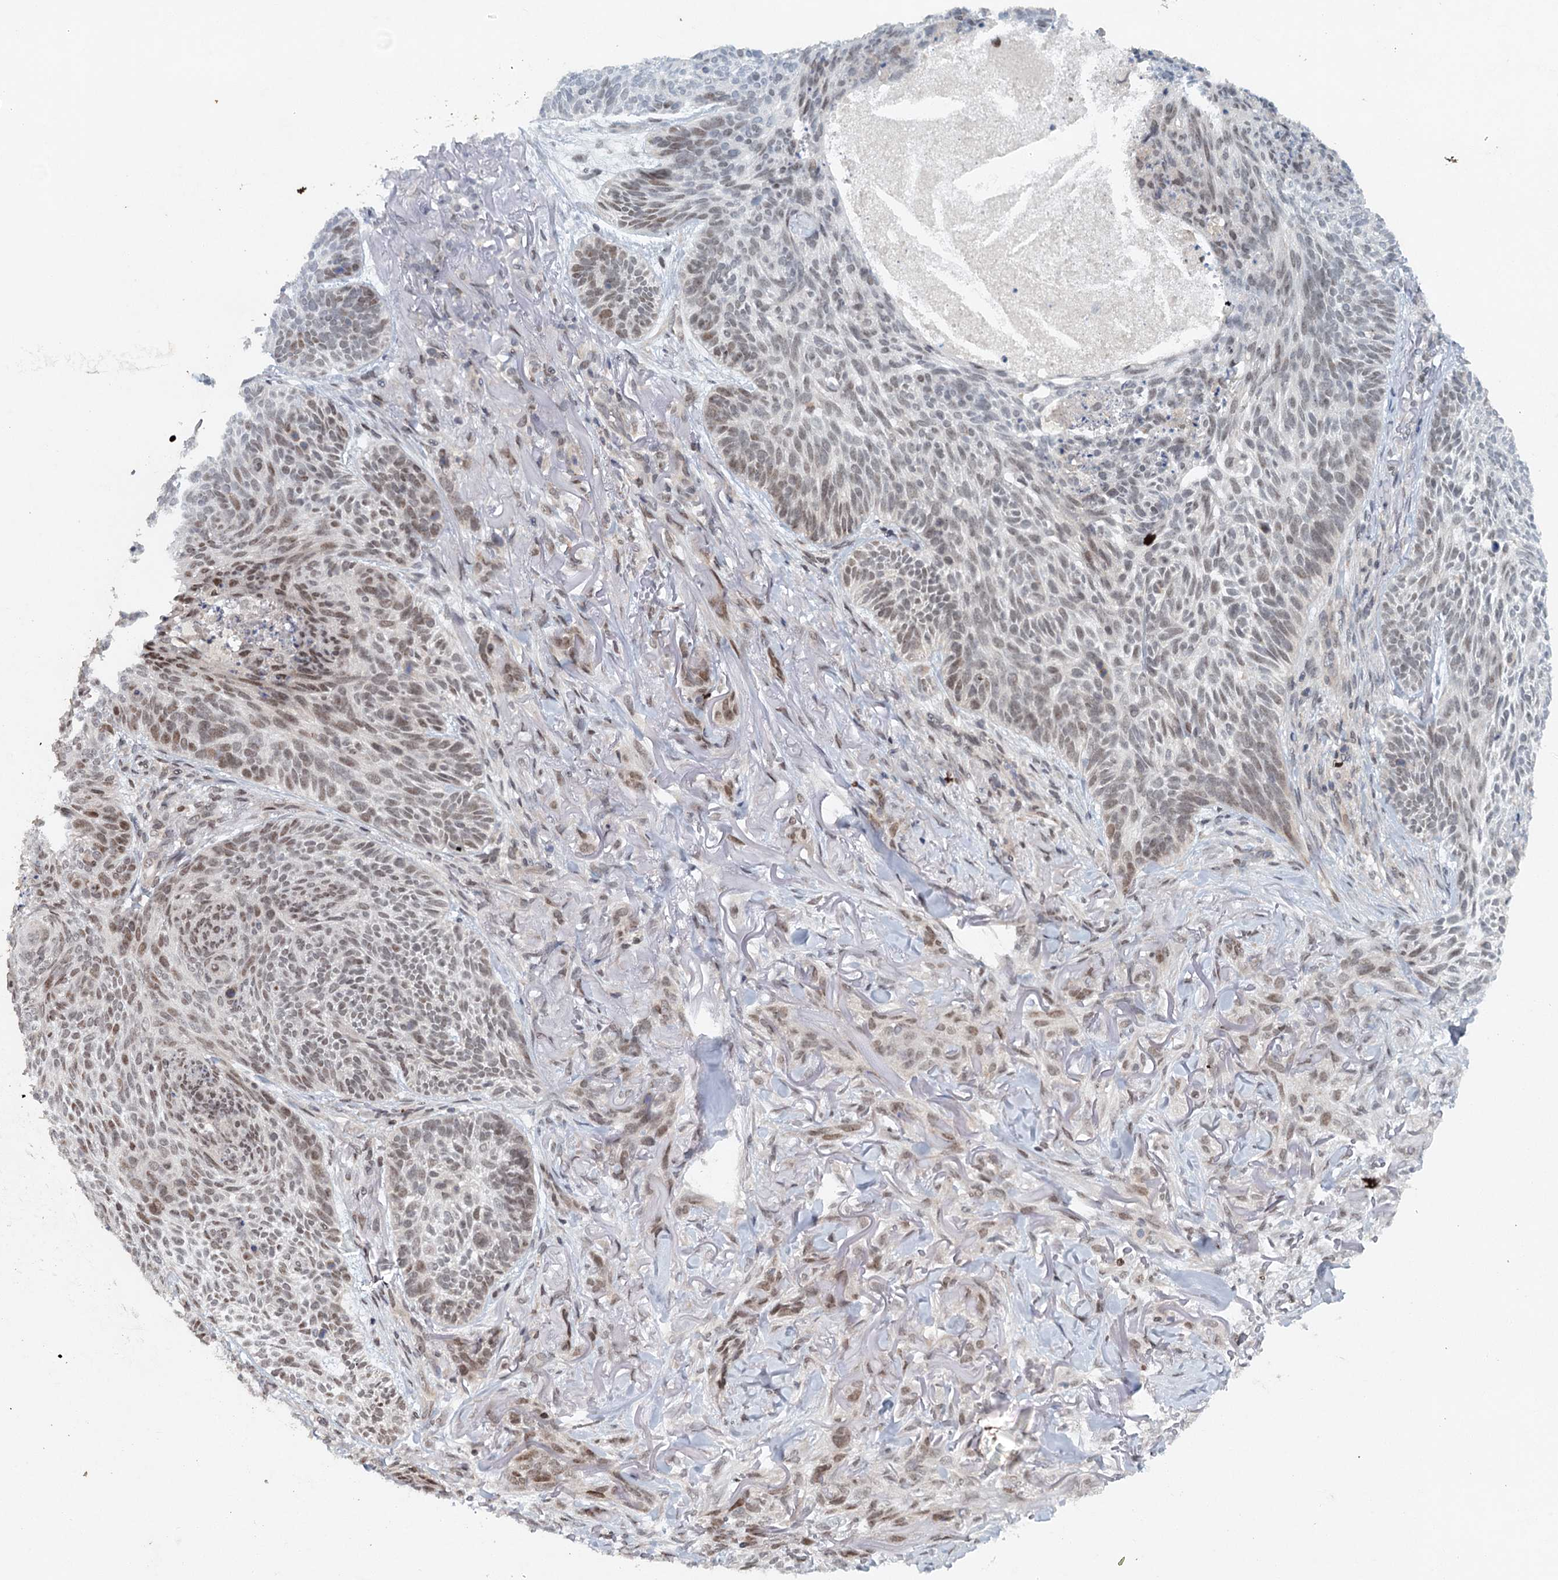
{"staining": {"intensity": "moderate", "quantity": "<25%", "location": "nuclear"}, "tissue": "skin cancer", "cell_type": "Tumor cells", "image_type": "cancer", "snomed": [{"axis": "morphology", "description": "Normal tissue, NOS"}, {"axis": "morphology", "description": "Basal cell carcinoma"}, {"axis": "topography", "description": "Skin"}], "caption": "Skin basal cell carcinoma was stained to show a protein in brown. There is low levels of moderate nuclear positivity in about <25% of tumor cells.", "gene": "SRPX2", "patient": {"sex": "male", "age": 66}}